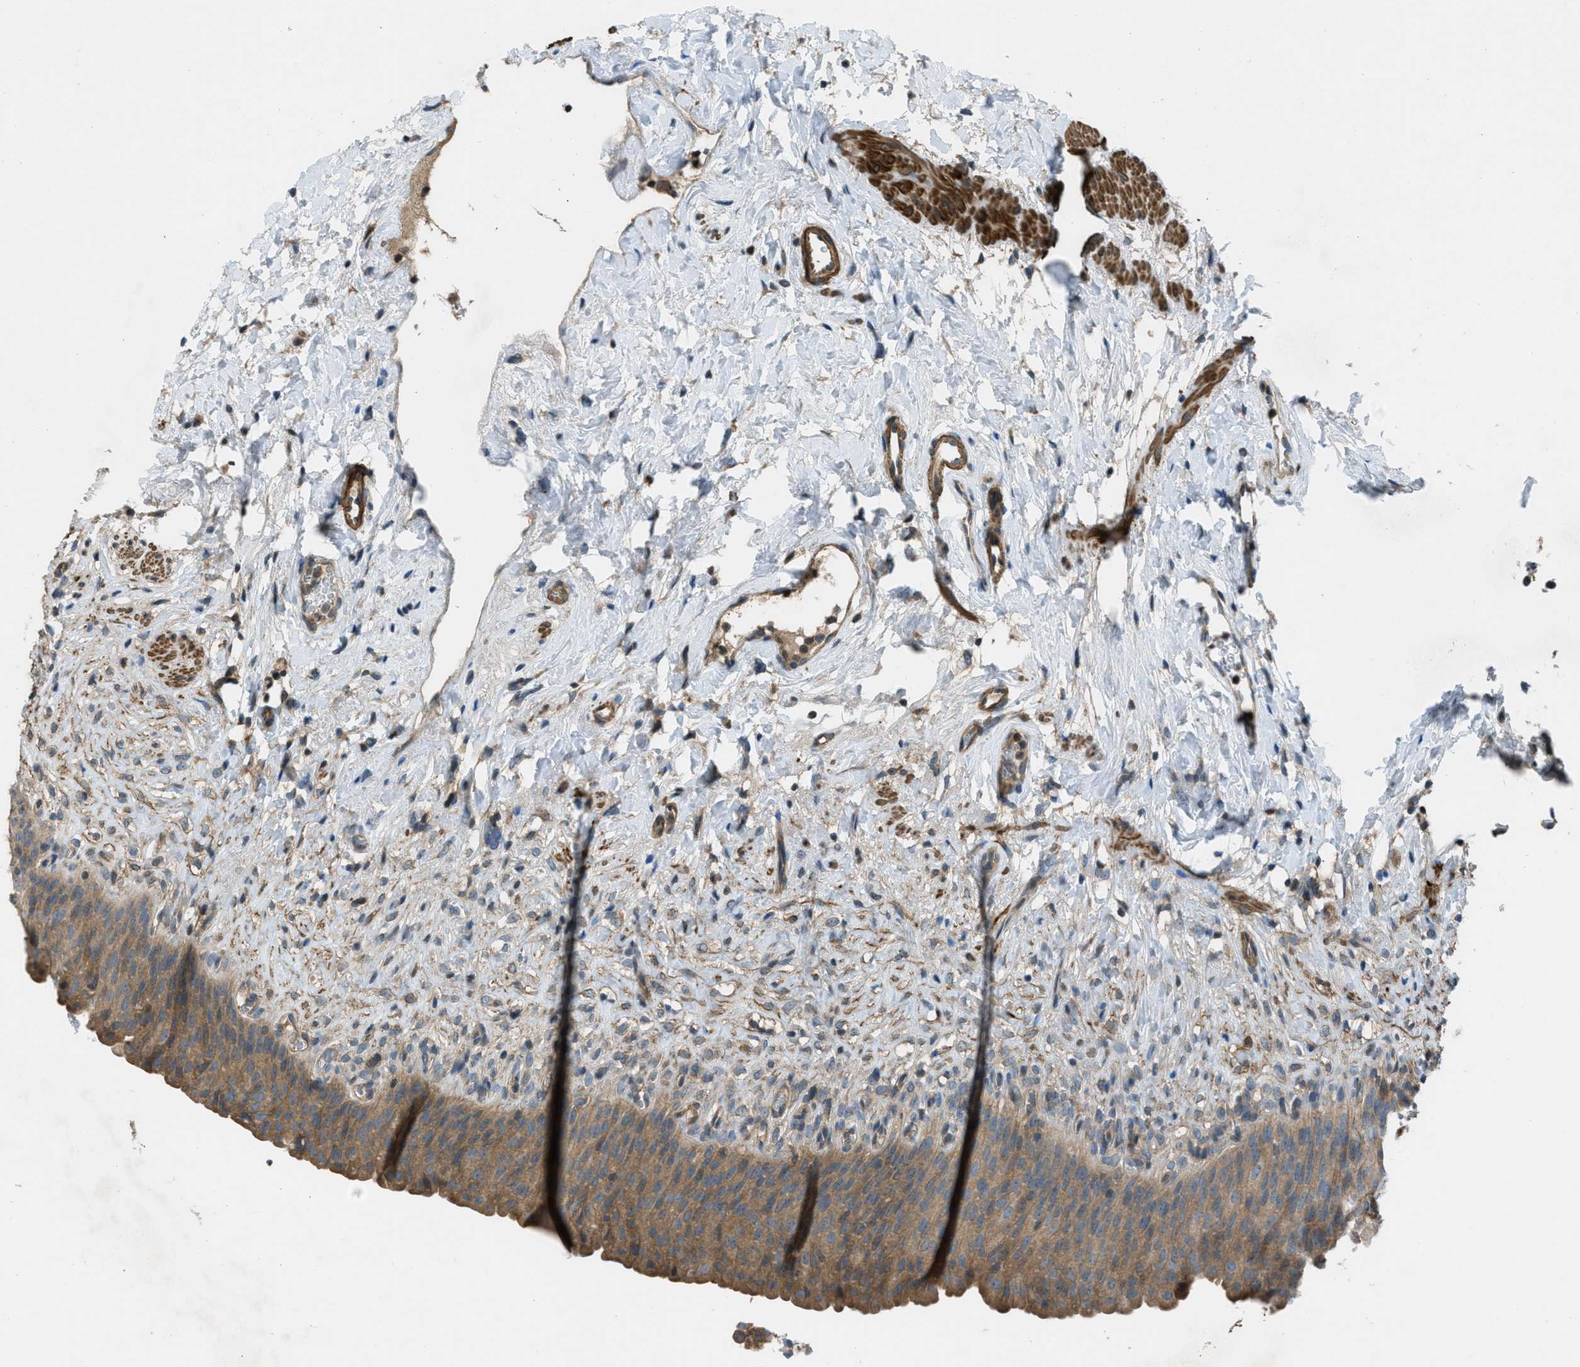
{"staining": {"intensity": "moderate", "quantity": ">75%", "location": "cytoplasmic/membranous"}, "tissue": "urinary bladder", "cell_type": "Urothelial cells", "image_type": "normal", "snomed": [{"axis": "morphology", "description": "Normal tissue, NOS"}, {"axis": "topography", "description": "Urinary bladder"}], "caption": "This histopathology image reveals immunohistochemistry staining of benign human urinary bladder, with medium moderate cytoplasmic/membranous expression in about >75% of urothelial cells.", "gene": "VEZT", "patient": {"sex": "female", "age": 79}}